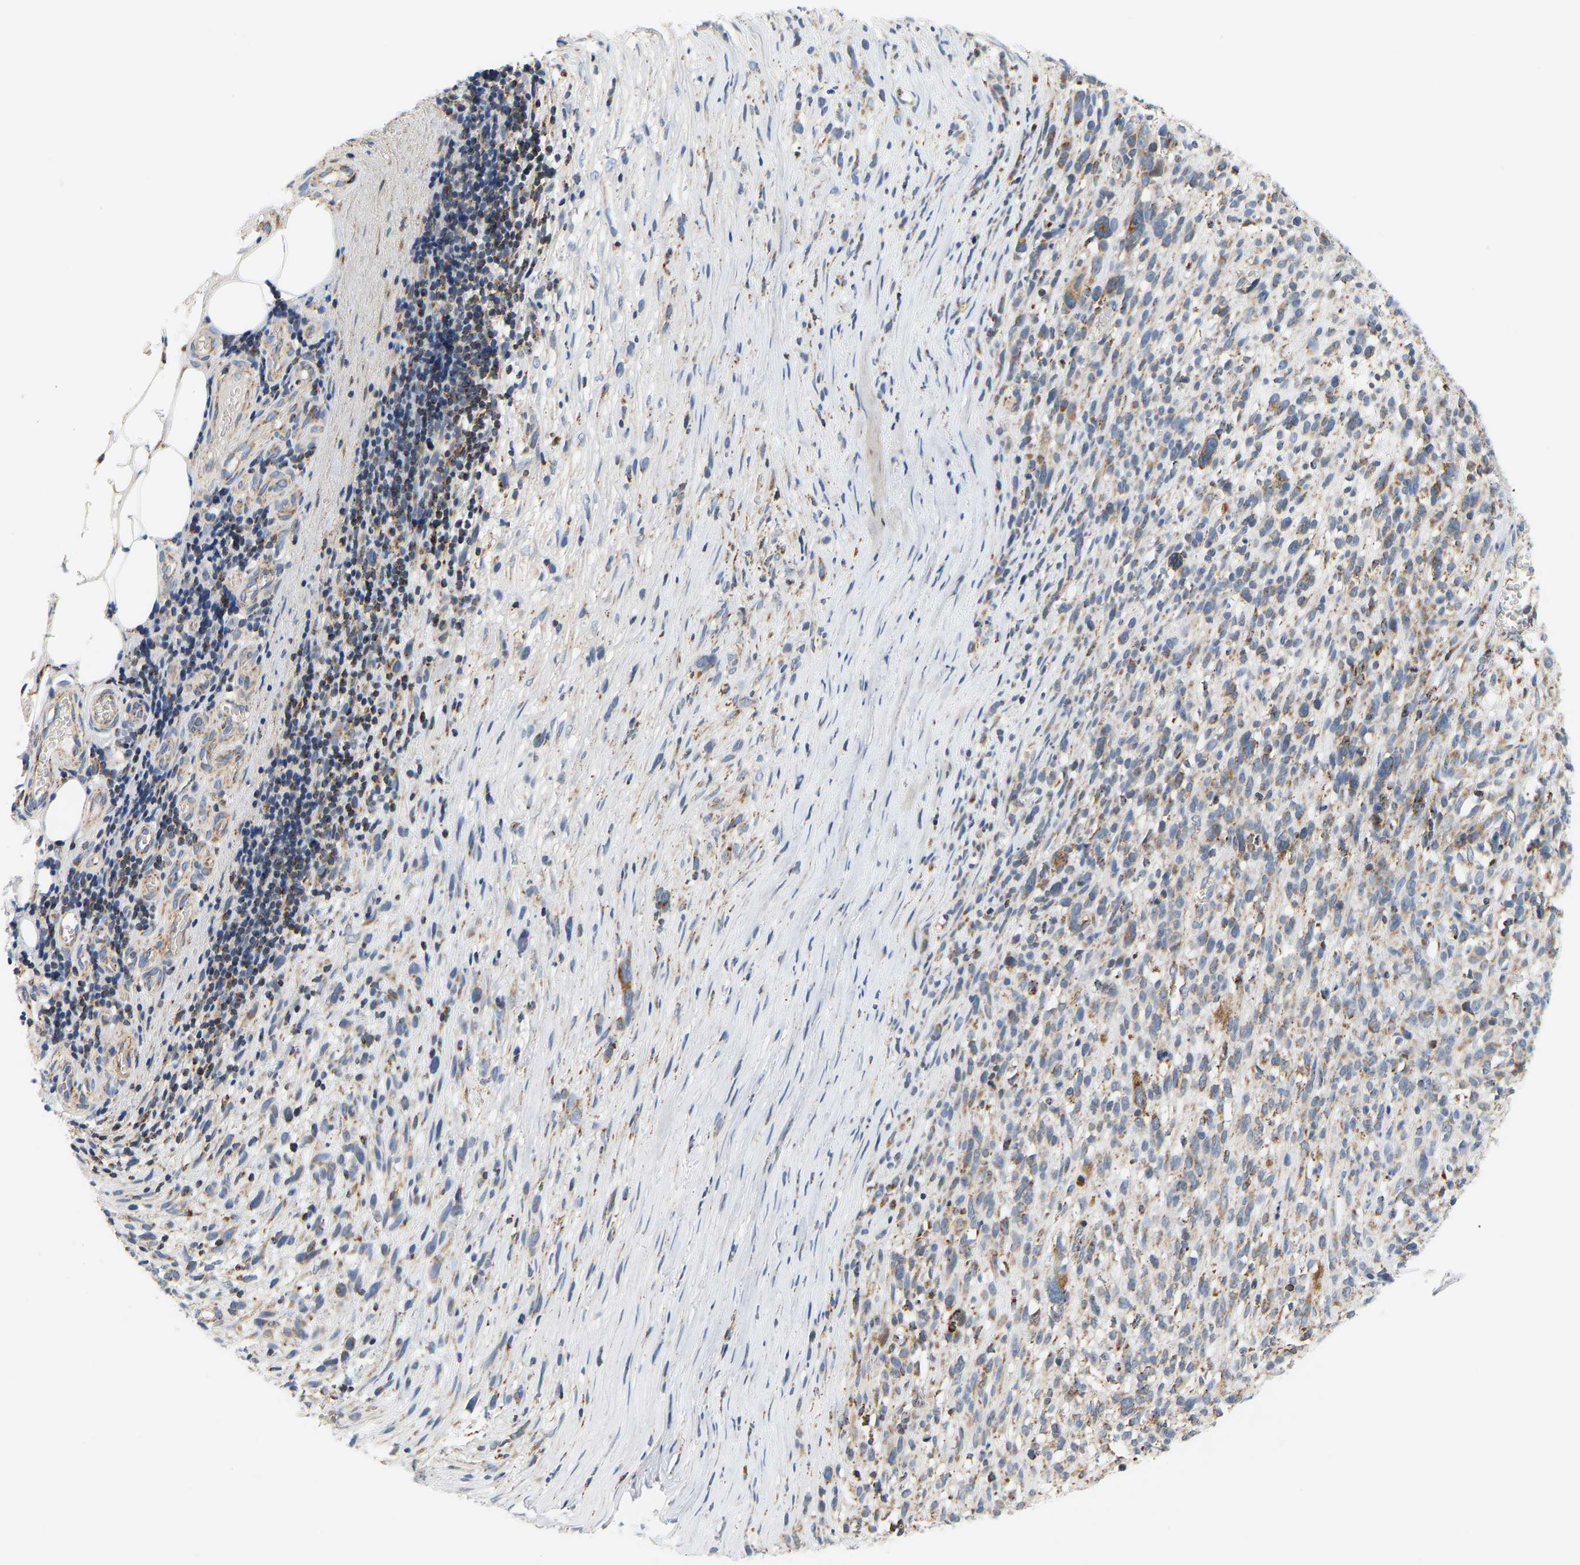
{"staining": {"intensity": "moderate", "quantity": ">75%", "location": "cytoplasmic/membranous"}, "tissue": "melanoma", "cell_type": "Tumor cells", "image_type": "cancer", "snomed": [{"axis": "morphology", "description": "Malignant melanoma, NOS"}, {"axis": "topography", "description": "Skin"}], "caption": "Tumor cells display medium levels of moderate cytoplasmic/membranous positivity in approximately >75% of cells in malignant melanoma.", "gene": "GPSM2", "patient": {"sex": "female", "age": 55}}